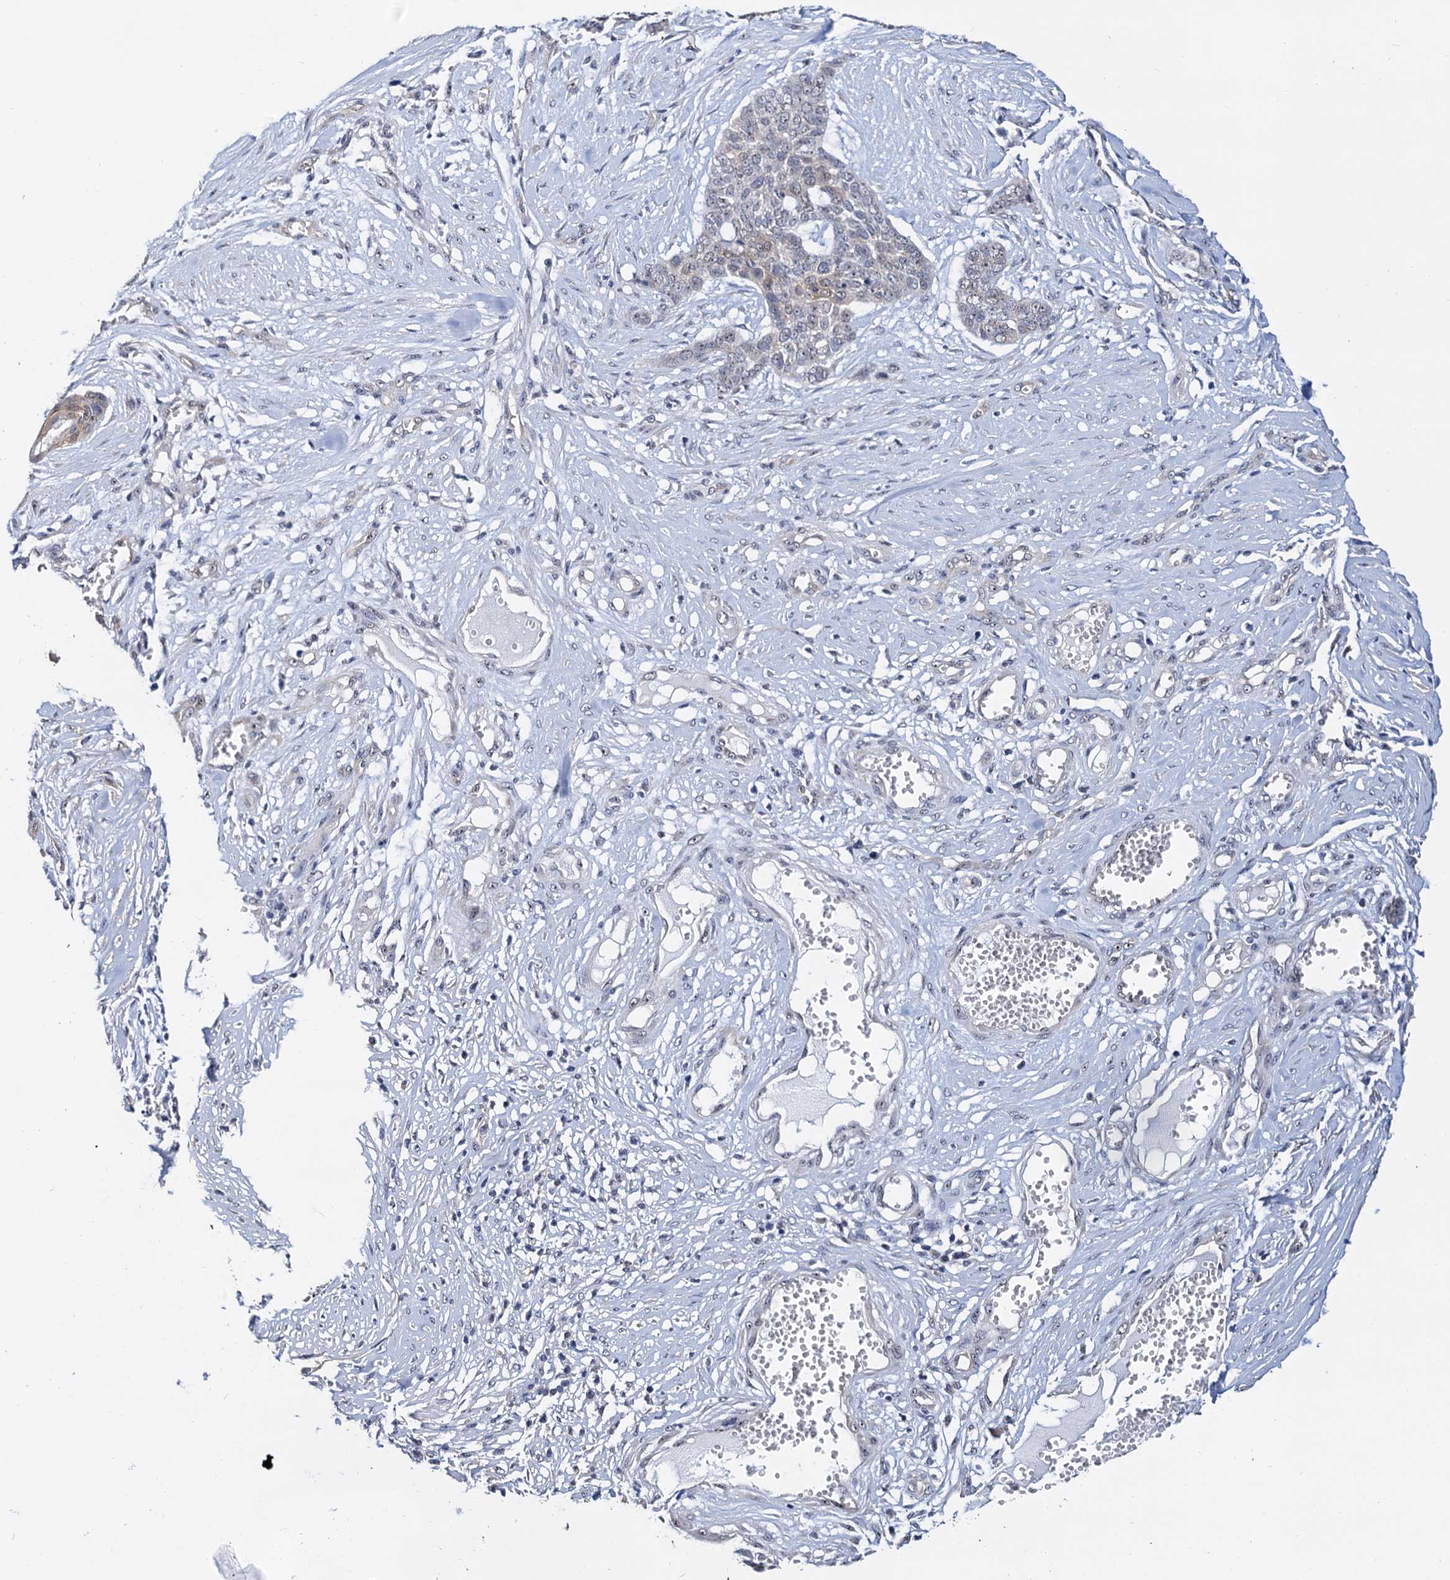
{"staining": {"intensity": "weak", "quantity": "25%-75%", "location": "nuclear"}, "tissue": "skin cancer", "cell_type": "Tumor cells", "image_type": "cancer", "snomed": [{"axis": "morphology", "description": "Basal cell carcinoma"}, {"axis": "topography", "description": "Skin"}], "caption": "Basal cell carcinoma (skin) was stained to show a protein in brown. There is low levels of weak nuclear expression in about 25%-75% of tumor cells.", "gene": "C2CD3", "patient": {"sex": "female", "age": 64}}